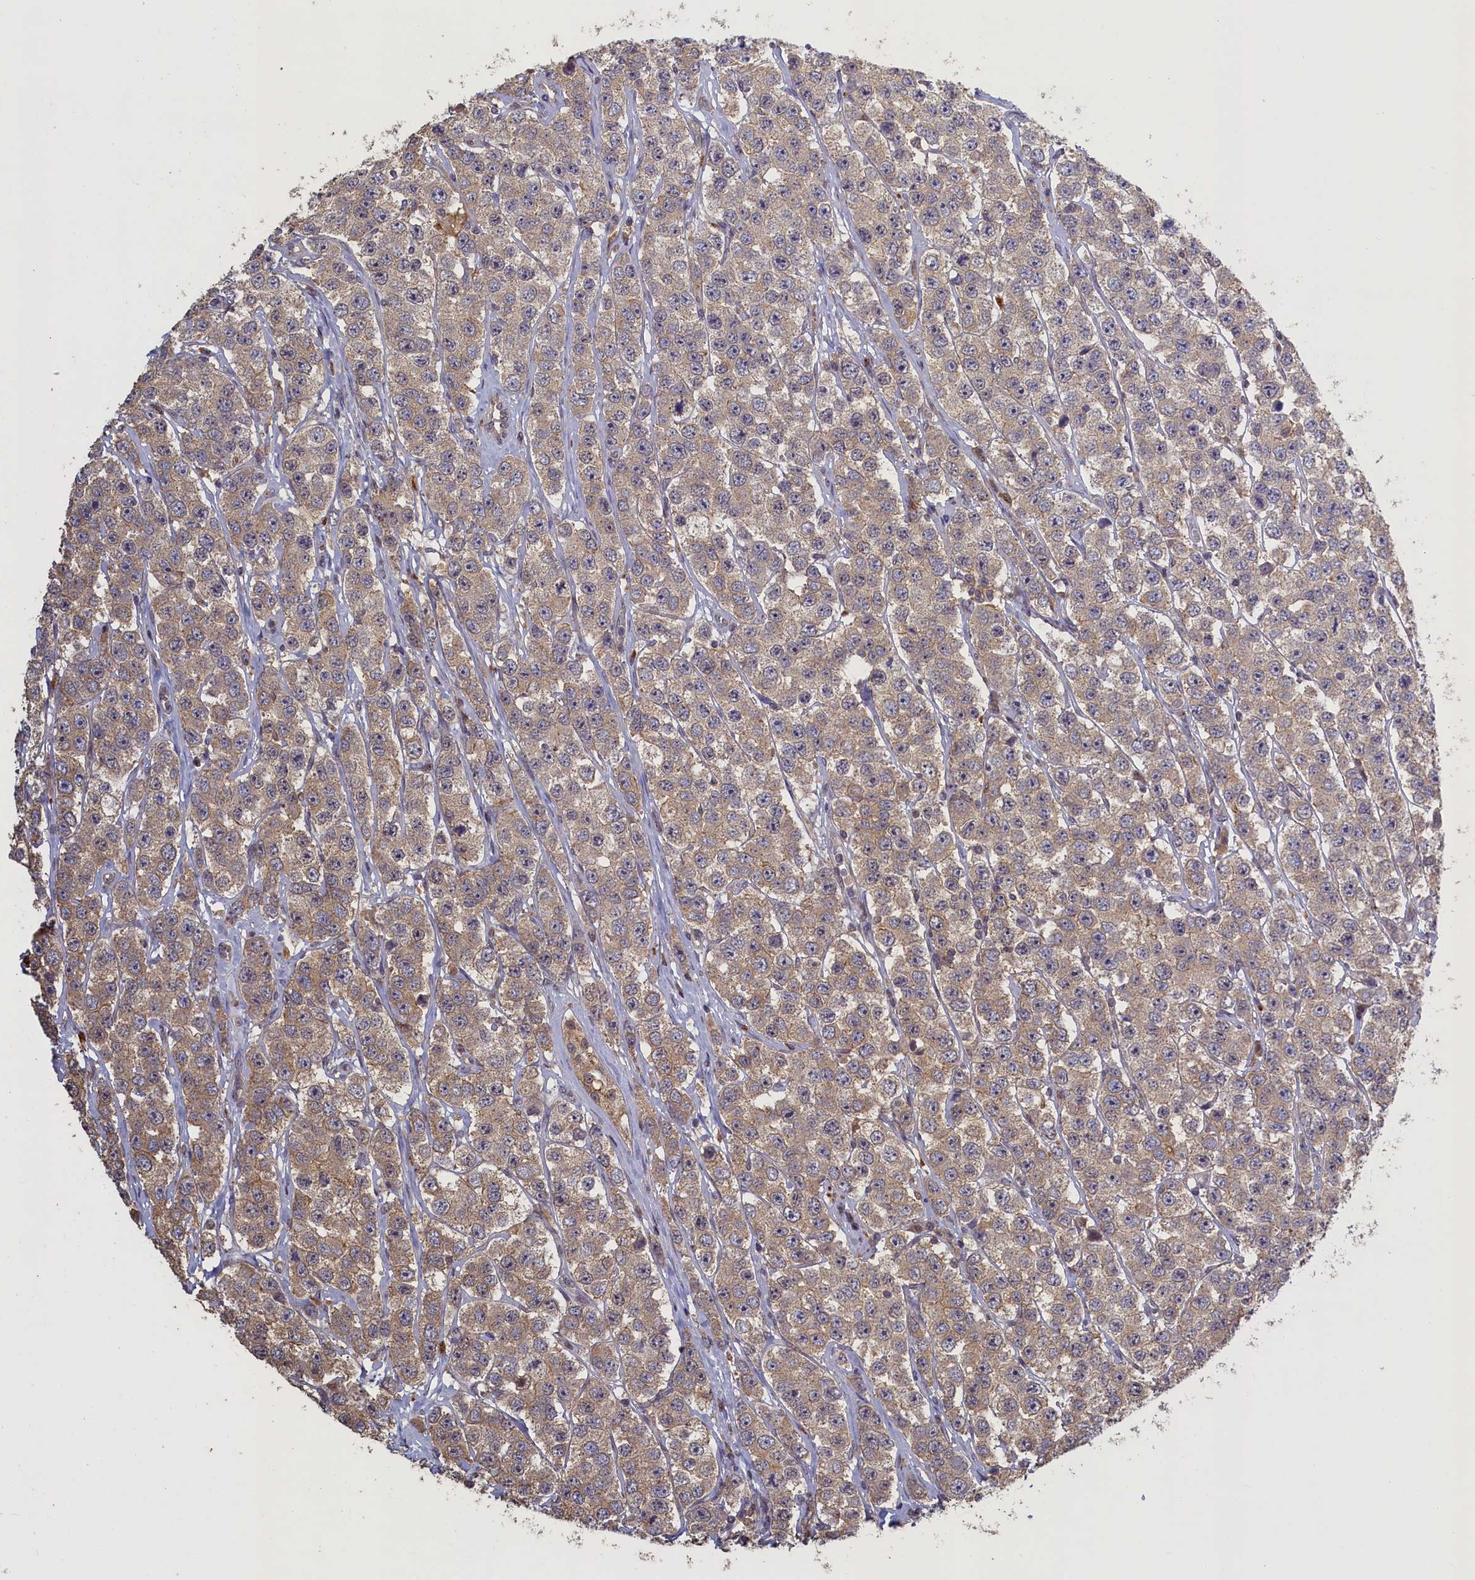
{"staining": {"intensity": "moderate", "quantity": ">75%", "location": "cytoplasmic/membranous"}, "tissue": "testis cancer", "cell_type": "Tumor cells", "image_type": "cancer", "snomed": [{"axis": "morphology", "description": "Seminoma, NOS"}, {"axis": "topography", "description": "Testis"}], "caption": "IHC image of neoplastic tissue: human testis seminoma stained using immunohistochemistry (IHC) displays medium levels of moderate protein expression localized specifically in the cytoplasmic/membranous of tumor cells, appearing as a cytoplasmic/membranous brown color.", "gene": "UCHL3", "patient": {"sex": "male", "age": 28}}